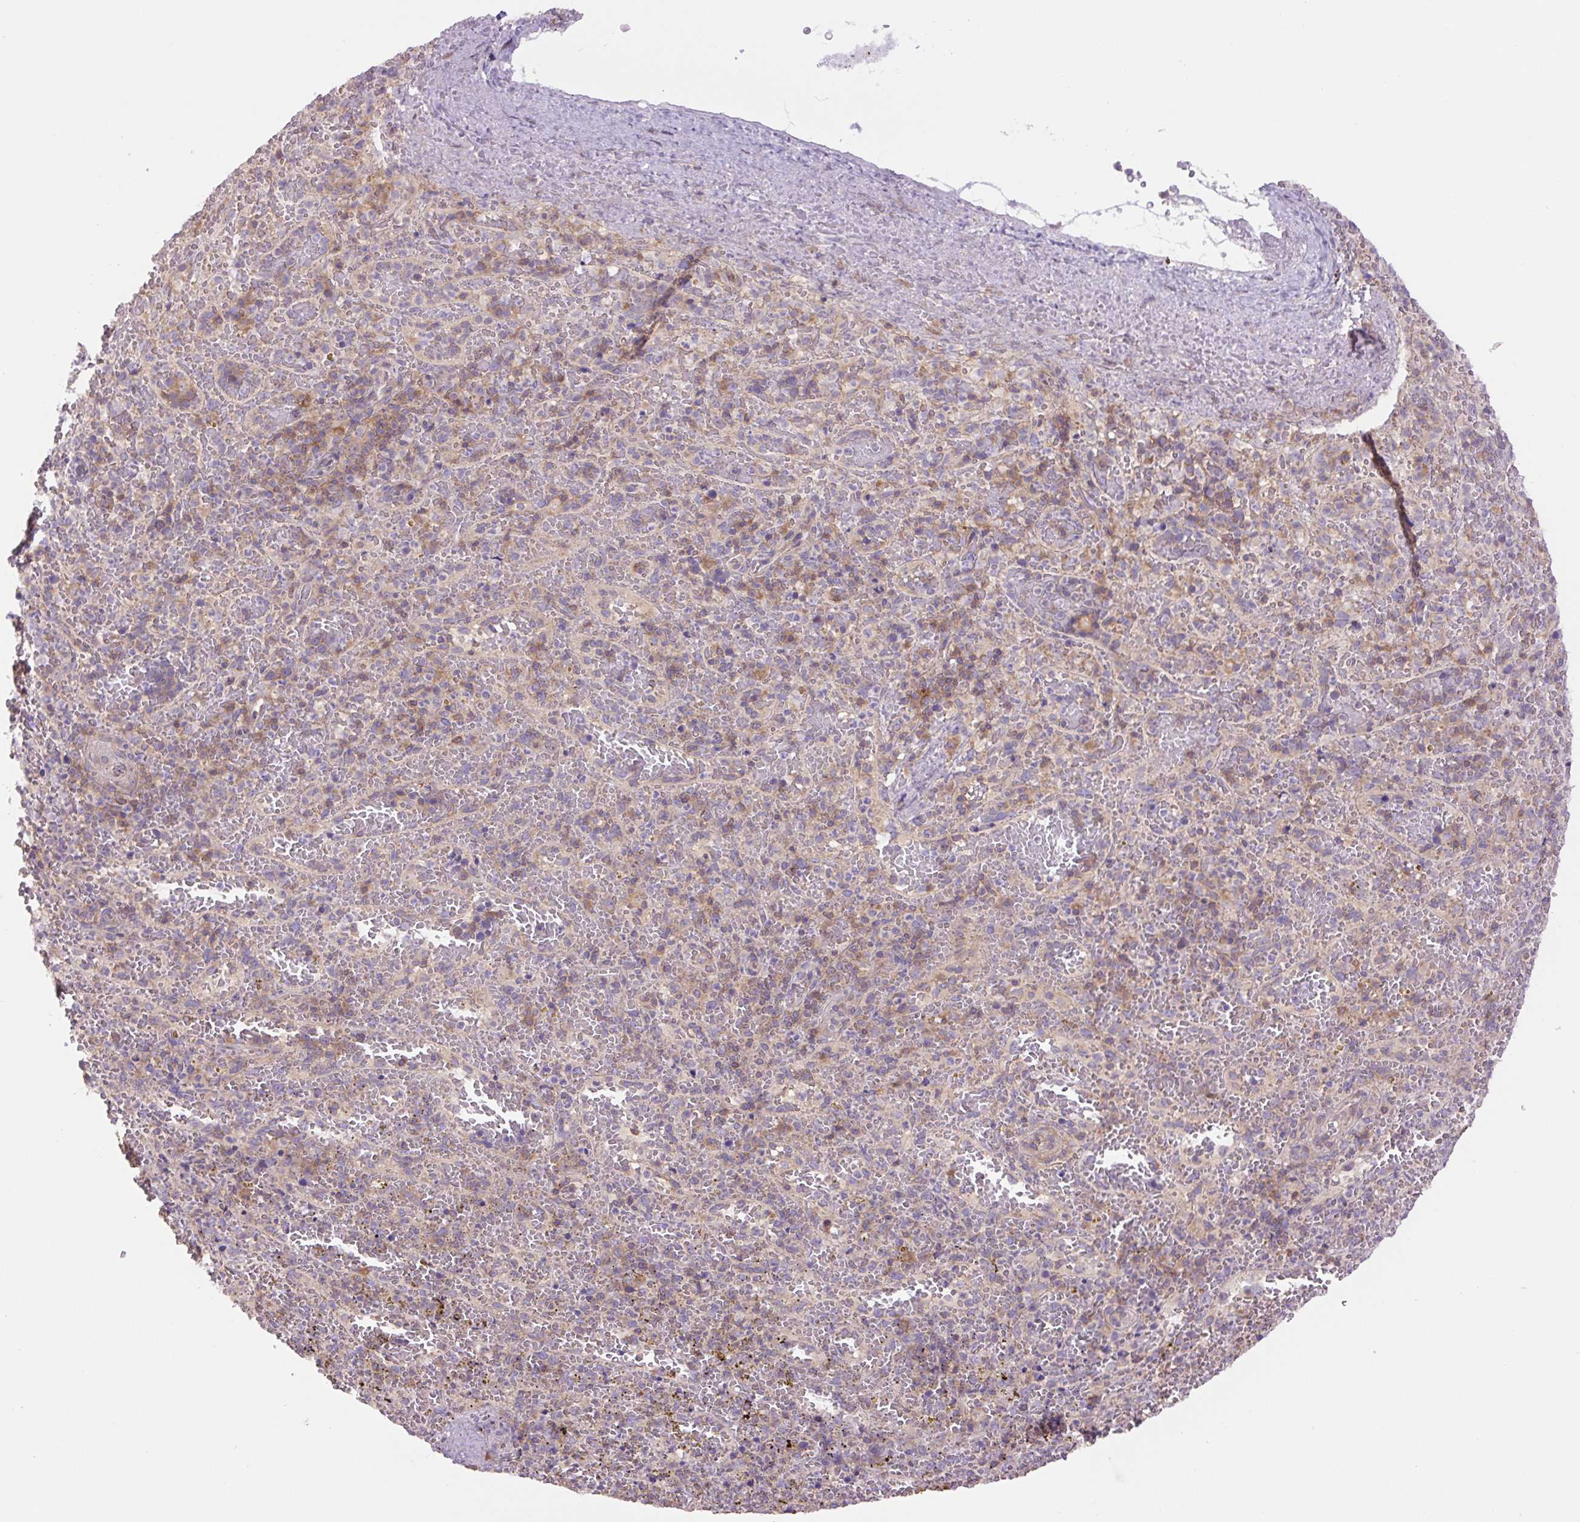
{"staining": {"intensity": "weak", "quantity": "25%-75%", "location": "cytoplasmic/membranous"}, "tissue": "spleen", "cell_type": "Cells in red pulp", "image_type": "normal", "snomed": [{"axis": "morphology", "description": "Normal tissue, NOS"}, {"axis": "topography", "description": "Spleen"}], "caption": "An immunohistochemistry (IHC) micrograph of benign tissue is shown. Protein staining in brown shows weak cytoplasmic/membranous positivity in spleen within cells in red pulp. Using DAB (3,3'-diaminobenzidine) (brown) and hematoxylin (blue) stains, captured at high magnification using brightfield microscopy.", "gene": "MINK1", "patient": {"sex": "female", "age": 50}}